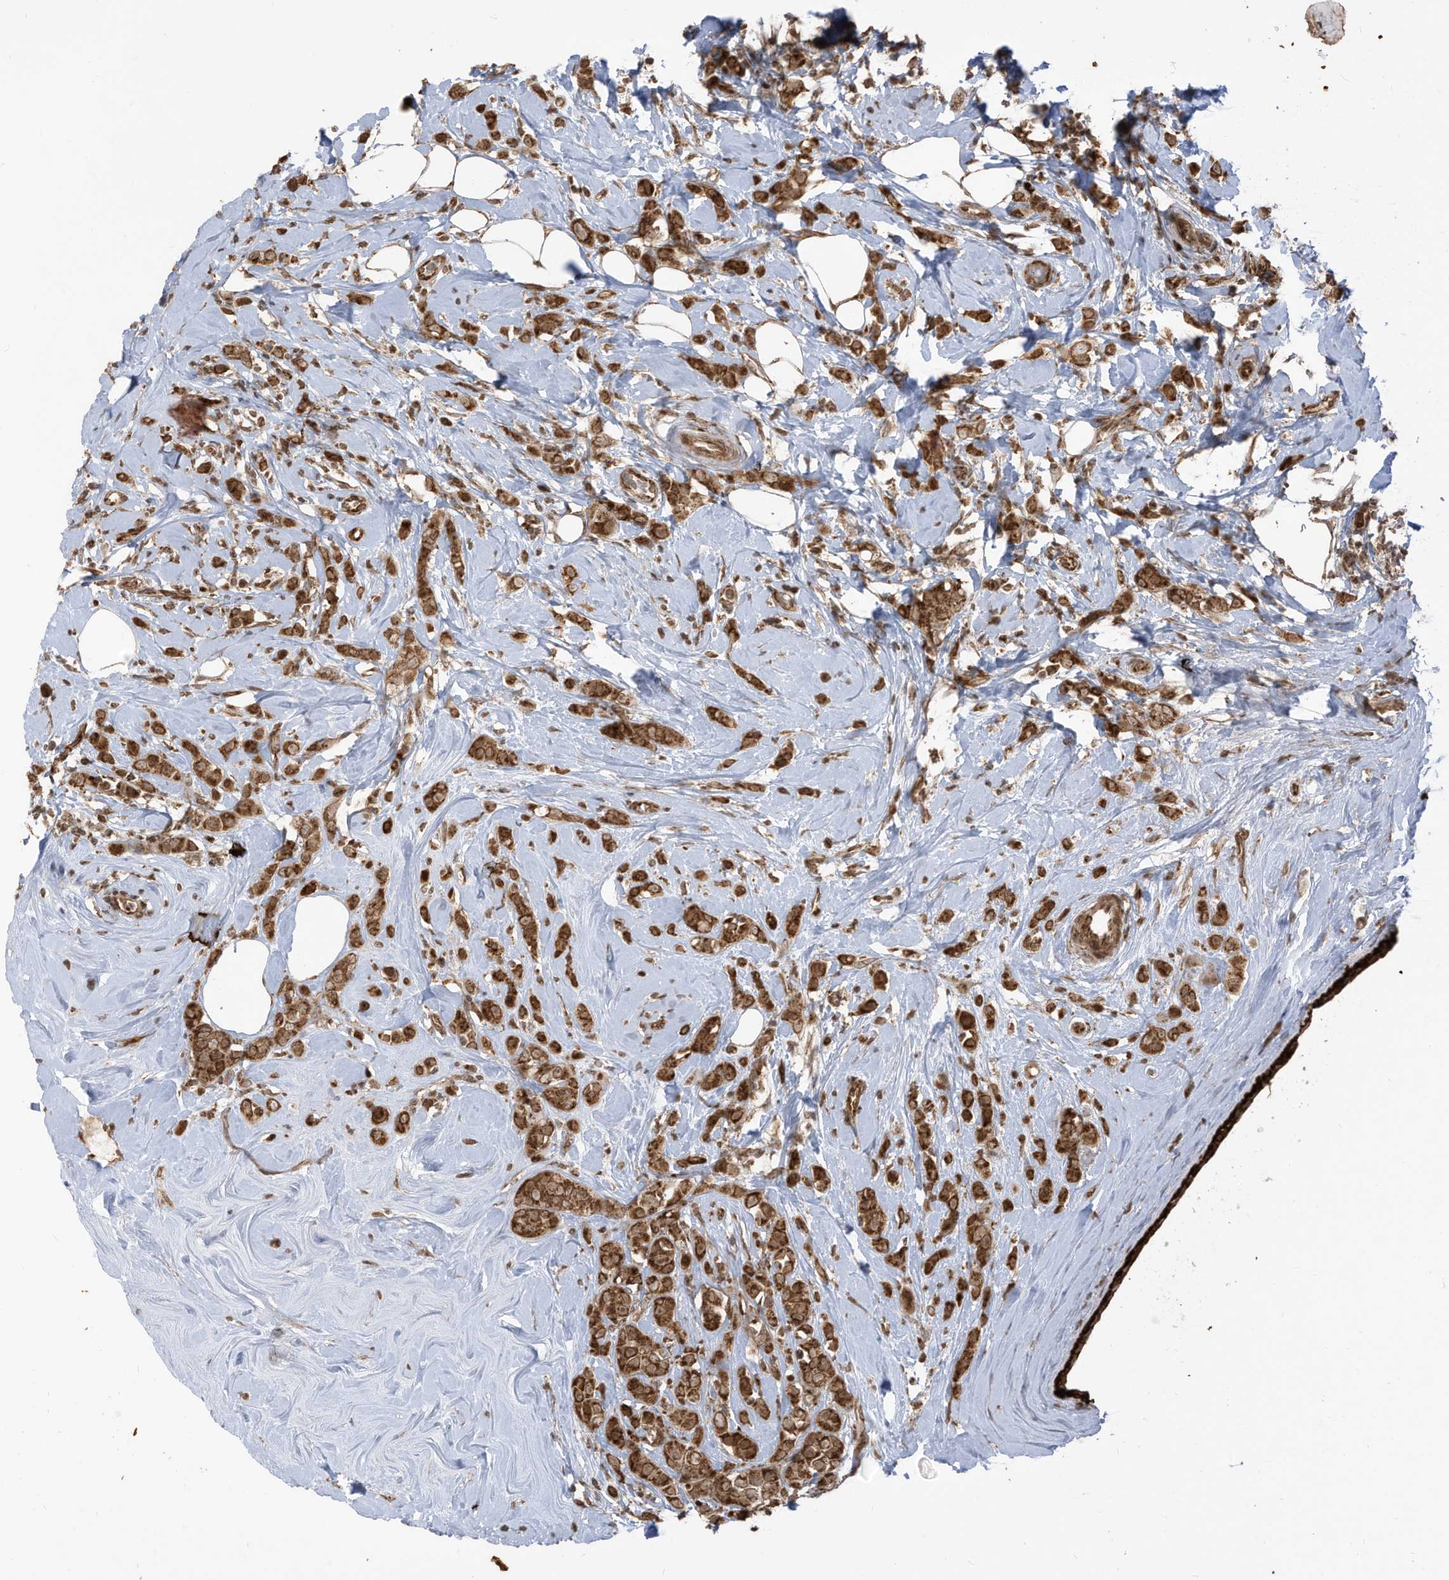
{"staining": {"intensity": "moderate", "quantity": ">75%", "location": "cytoplasmic/membranous"}, "tissue": "breast cancer", "cell_type": "Tumor cells", "image_type": "cancer", "snomed": [{"axis": "morphology", "description": "Lobular carcinoma"}, {"axis": "topography", "description": "Breast"}], "caption": "This is a histology image of immunohistochemistry staining of breast cancer (lobular carcinoma), which shows moderate positivity in the cytoplasmic/membranous of tumor cells.", "gene": "TRIM67", "patient": {"sex": "female", "age": 47}}